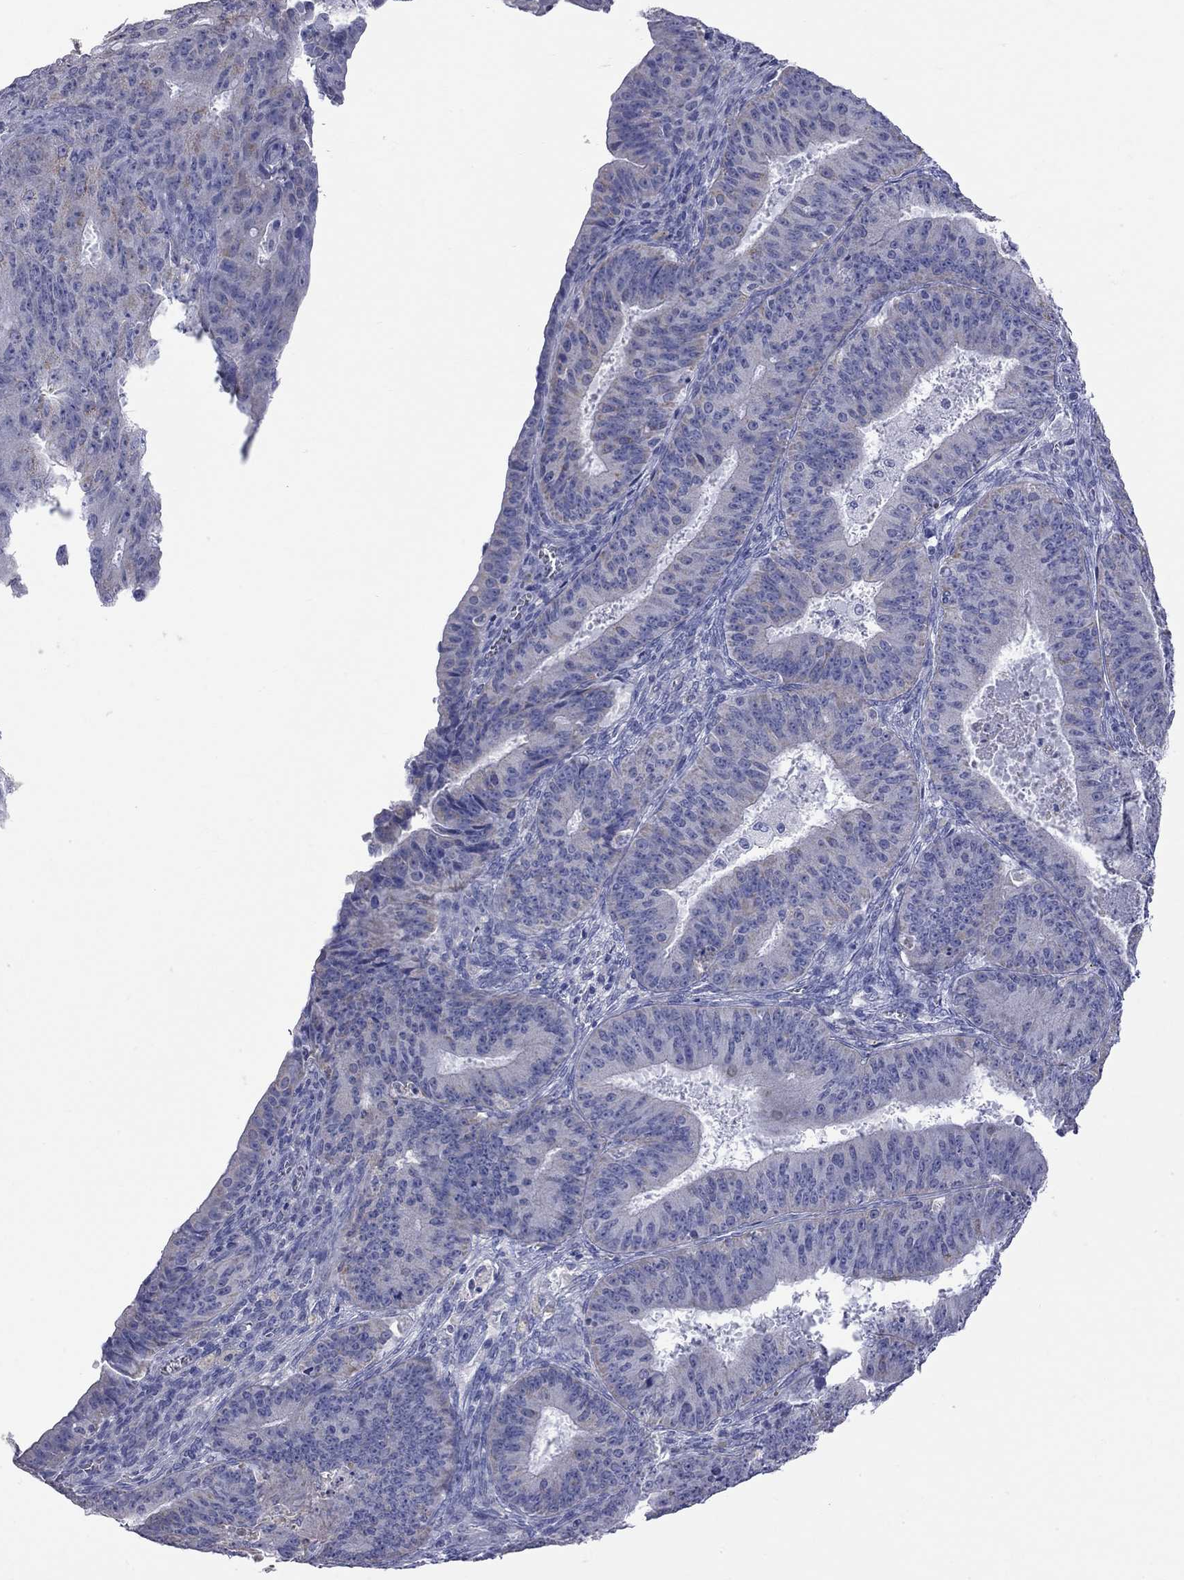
{"staining": {"intensity": "negative", "quantity": "none", "location": "none"}, "tissue": "ovarian cancer", "cell_type": "Tumor cells", "image_type": "cancer", "snomed": [{"axis": "morphology", "description": "Carcinoma, endometroid"}, {"axis": "topography", "description": "Ovary"}], "caption": "Human endometroid carcinoma (ovarian) stained for a protein using immunohistochemistry (IHC) demonstrates no expression in tumor cells.", "gene": "KCND2", "patient": {"sex": "female", "age": 42}}